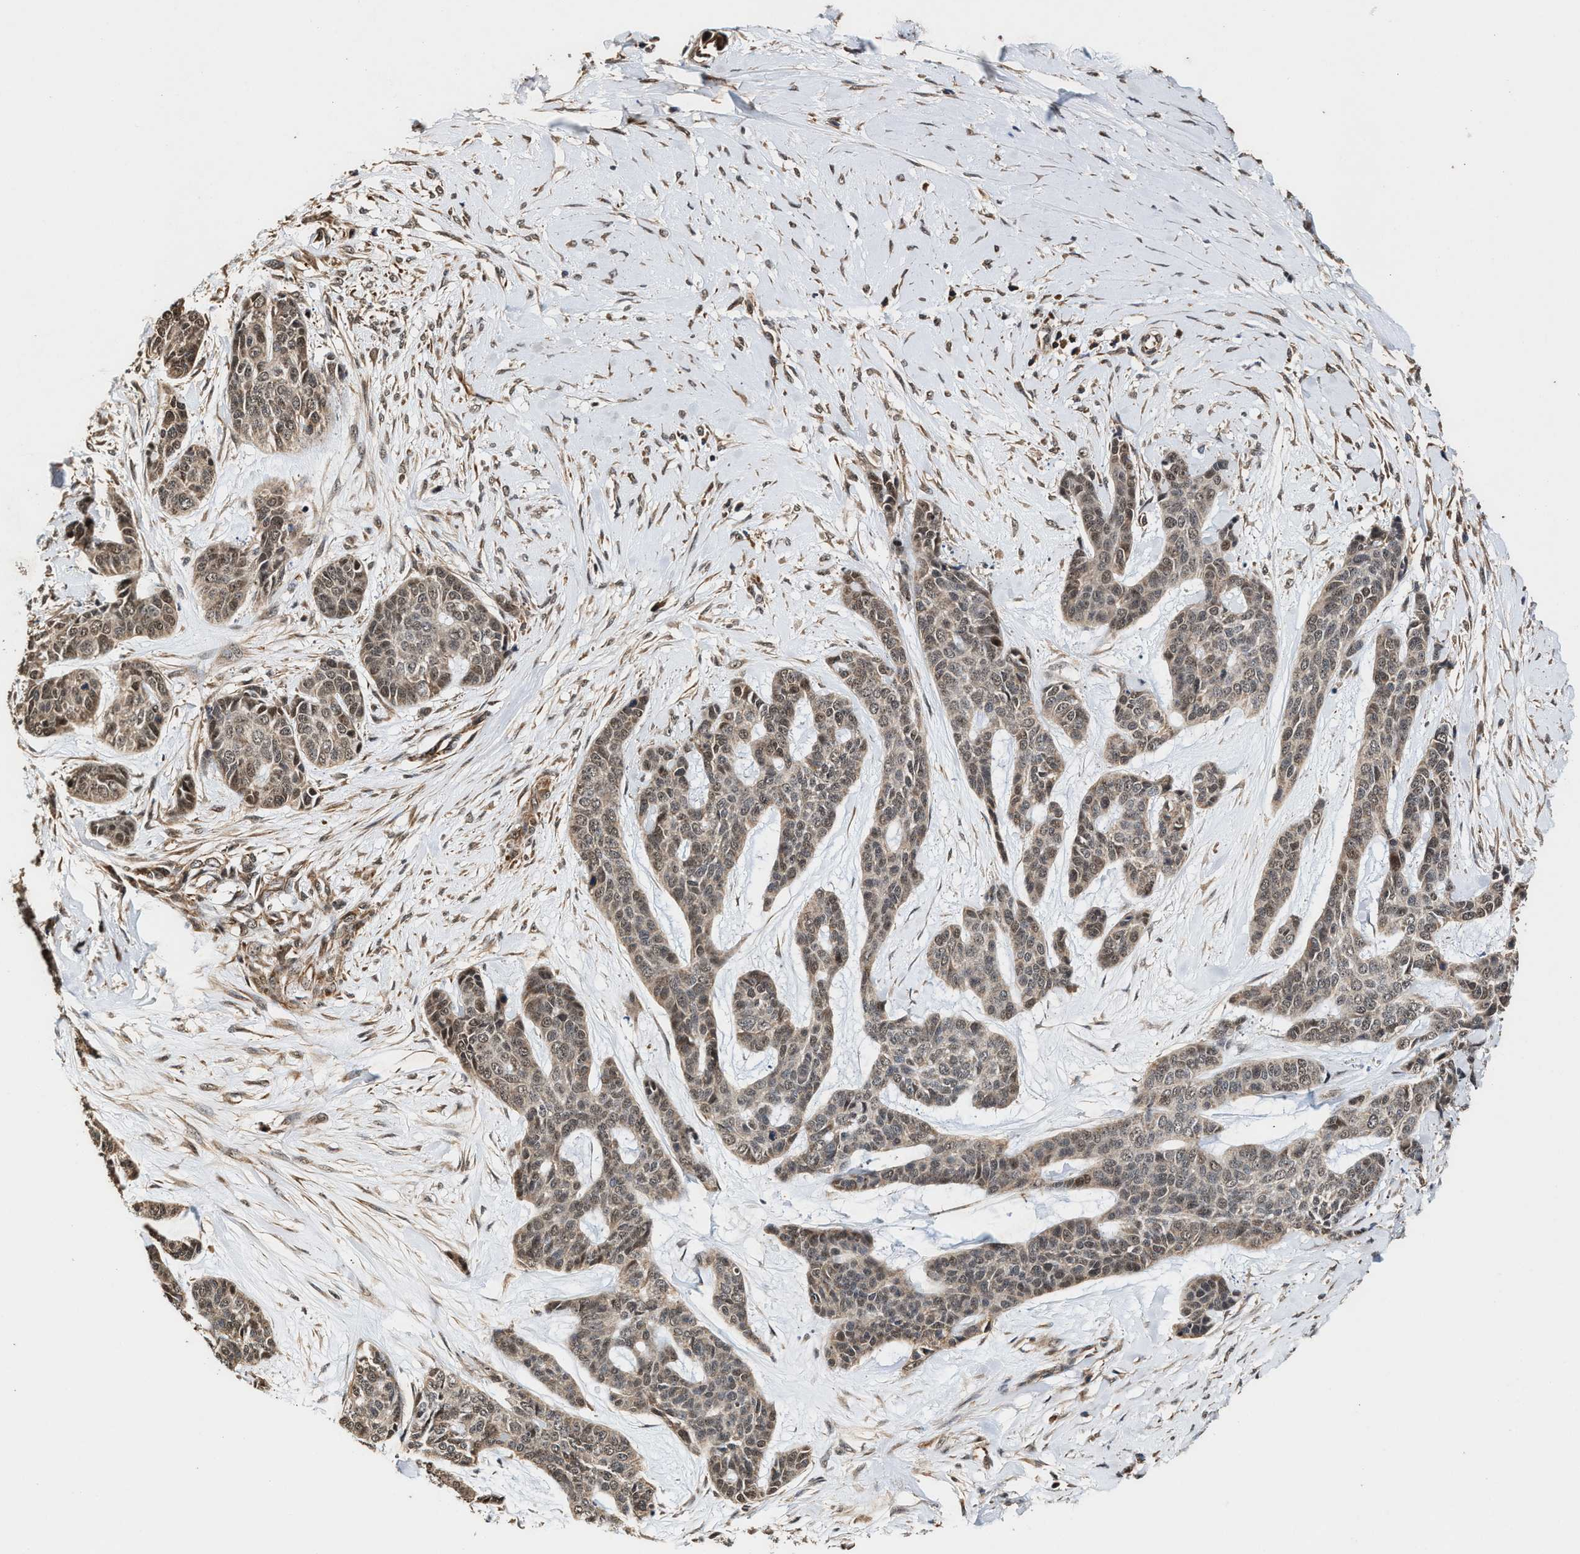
{"staining": {"intensity": "moderate", "quantity": "25%-75%", "location": "cytoplasmic/membranous,nuclear"}, "tissue": "skin cancer", "cell_type": "Tumor cells", "image_type": "cancer", "snomed": [{"axis": "morphology", "description": "Basal cell carcinoma"}, {"axis": "topography", "description": "Skin"}], "caption": "This is a photomicrograph of immunohistochemistry (IHC) staining of skin cancer, which shows moderate expression in the cytoplasmic/membranous and nuclear of tumor cells.", "gene": "ZNHIT6", "patient": {"sex": "female", "age": 64}}